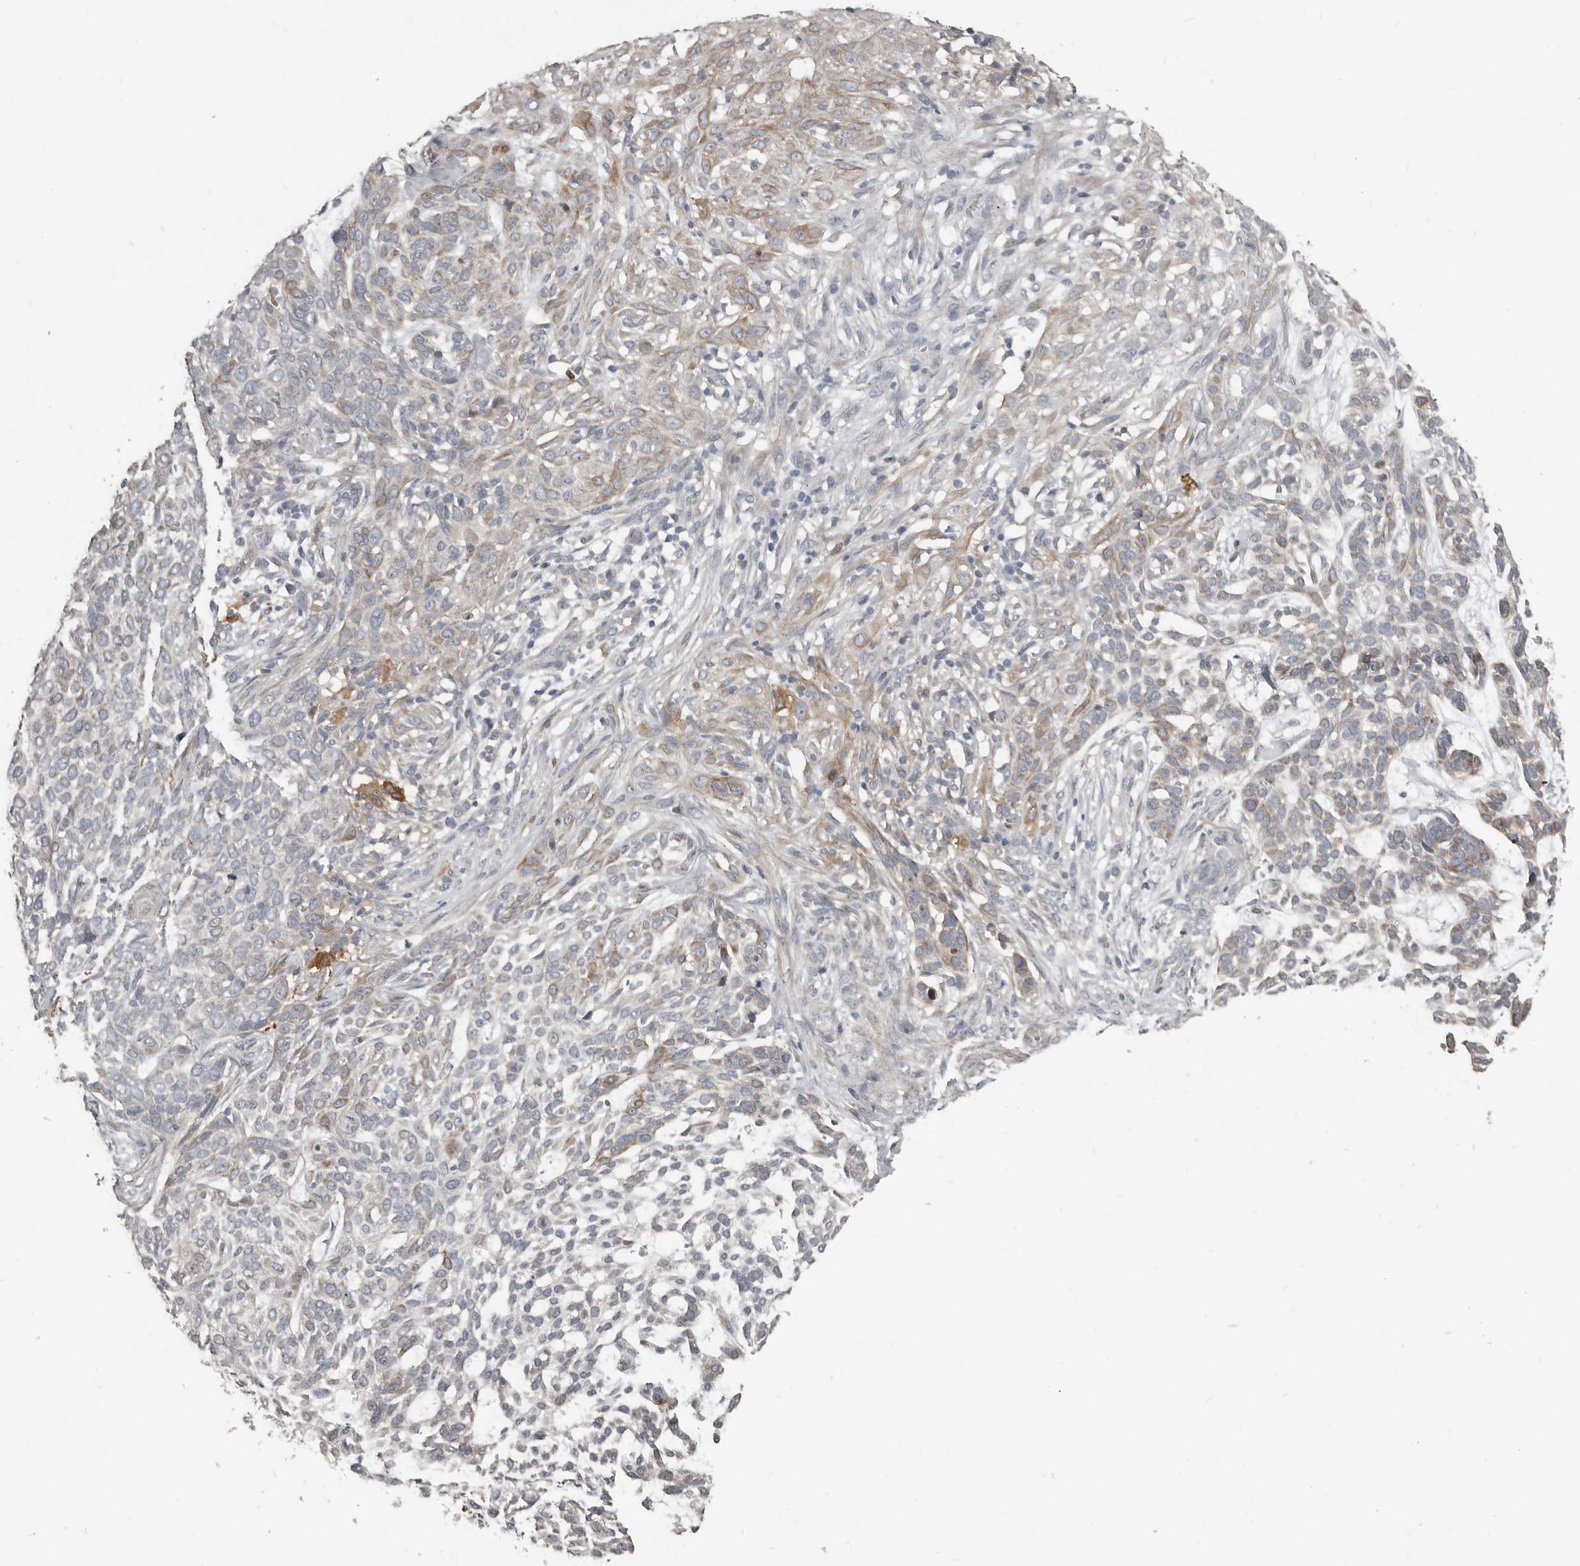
{"staining": {"intensity": "weak", "quantity": "25%-75%", "location": "cytoplasmic/membranous"}, "tissue": "skin cancer", "cell_type": "Tumor cells", "image_type": "cancer", "snomed": [{"axis": "morphology", "description": "Basal cell carcinoma"}, {"axis": "topography", "description": "Skin"}], "caption": "A high-resolution histopathology image shows IHC staining of skin basal cell carcinoma, which exhibits weak cytoplasmic/membranous expression in about 25%-75% of tumor cells.", "gene": "KCNJ8", "patient": {"sex": "female", "age": 64}}